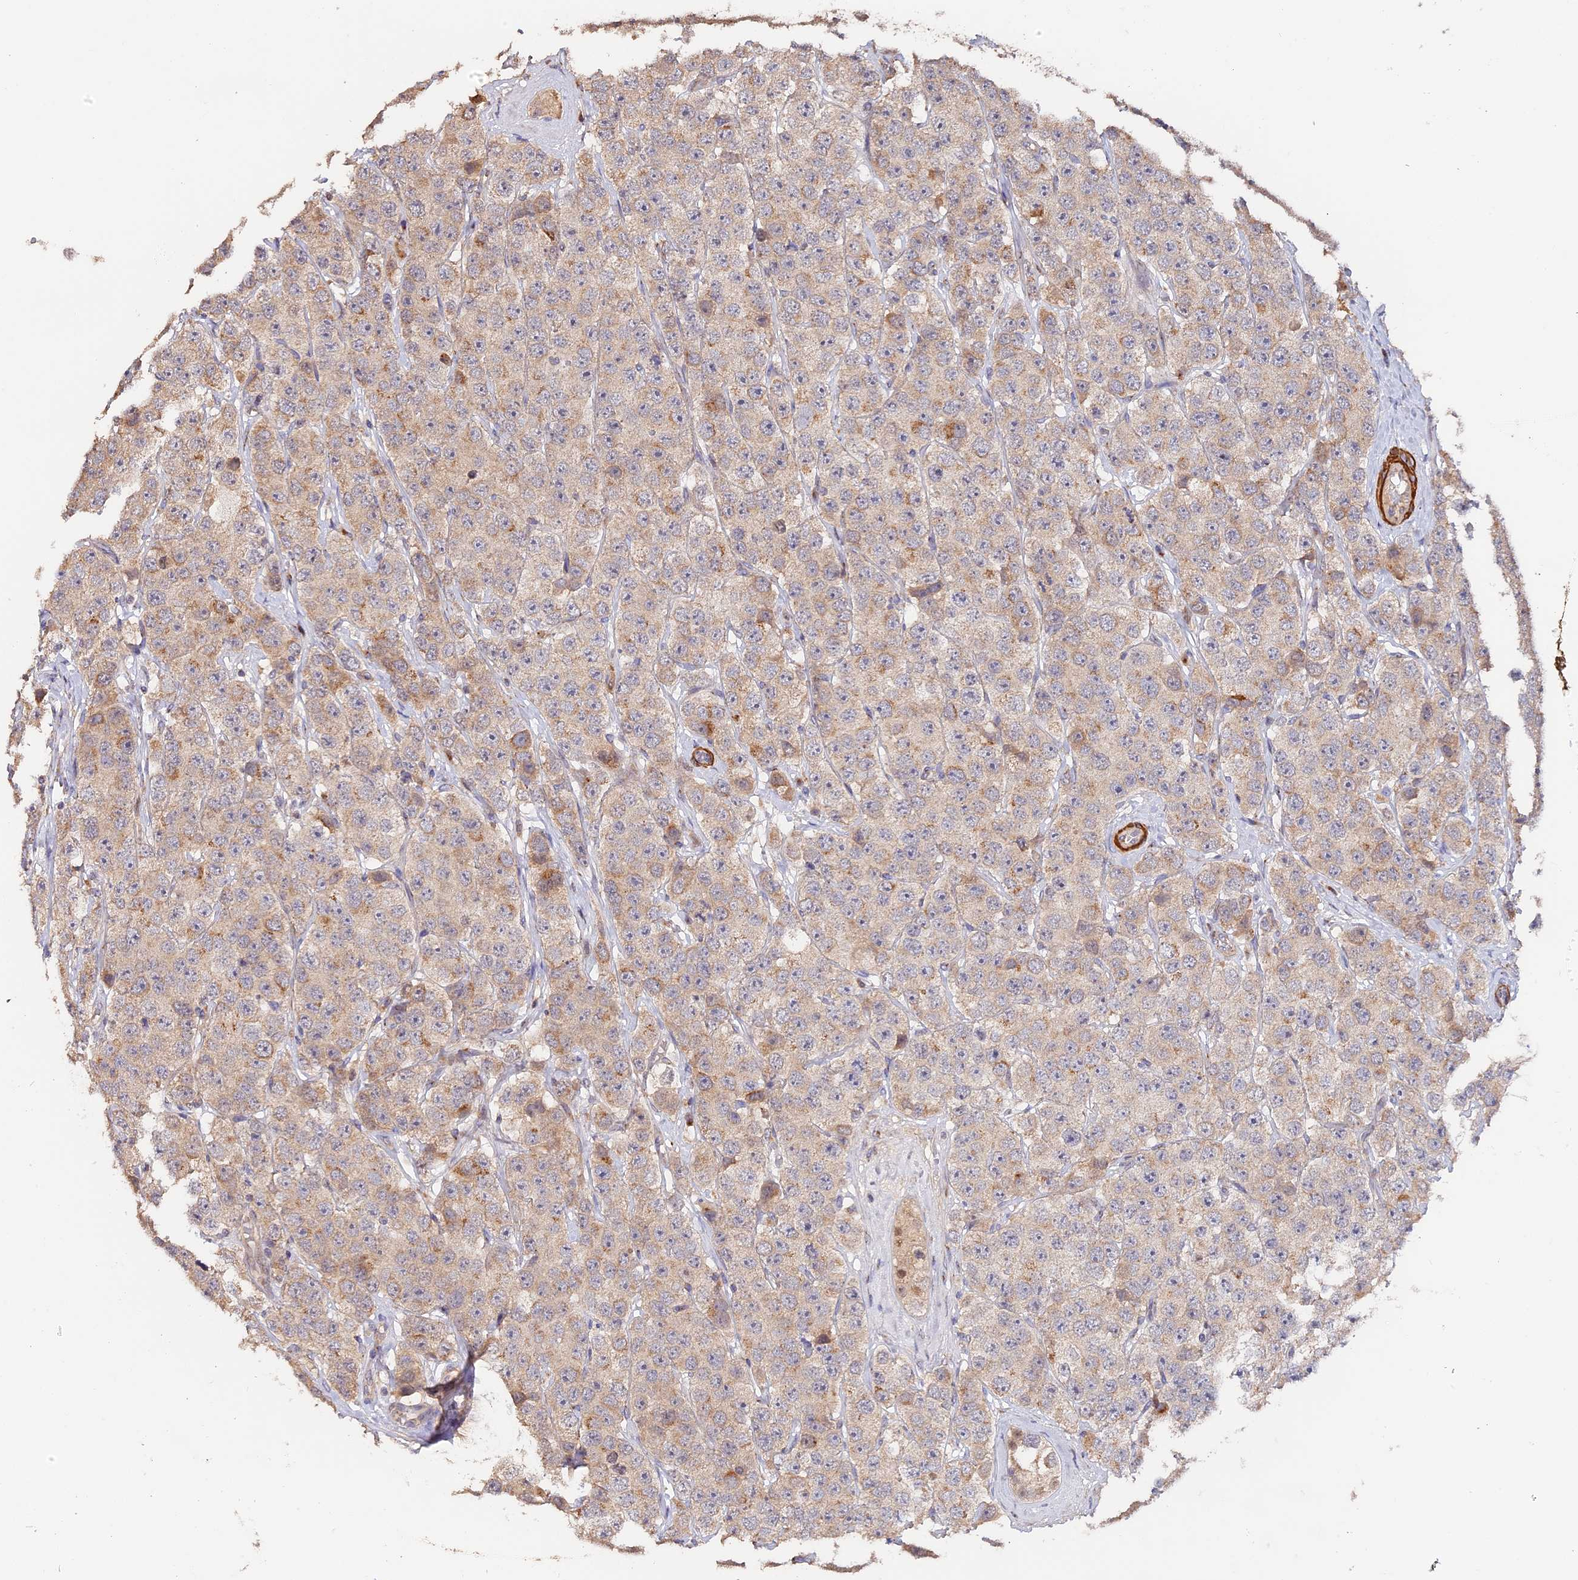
{"staining": {"intensity": "weak", "quantity": "25%-75%", "location": "cytoplasmic/membranous"}, "tissue": "testis cancer", "cell_type": "Tumor cells", "image_type": "cancer", "snomed": [{"axis": "morphology", "description": "Seminoma, NOS"}, {"axis": "topography", "description": "Testis"}], "caption": "This micrograph demonstrates testis cancer stained with immunohistochemistry (IHC) to label a protein in brown. The cytoplasmic/membranous of tumor cells show weak positivity for the protein. Nuclei are counter-stained blue.", "gene": "TANGO6", "patient": {"sex": "male", "age": 28}}